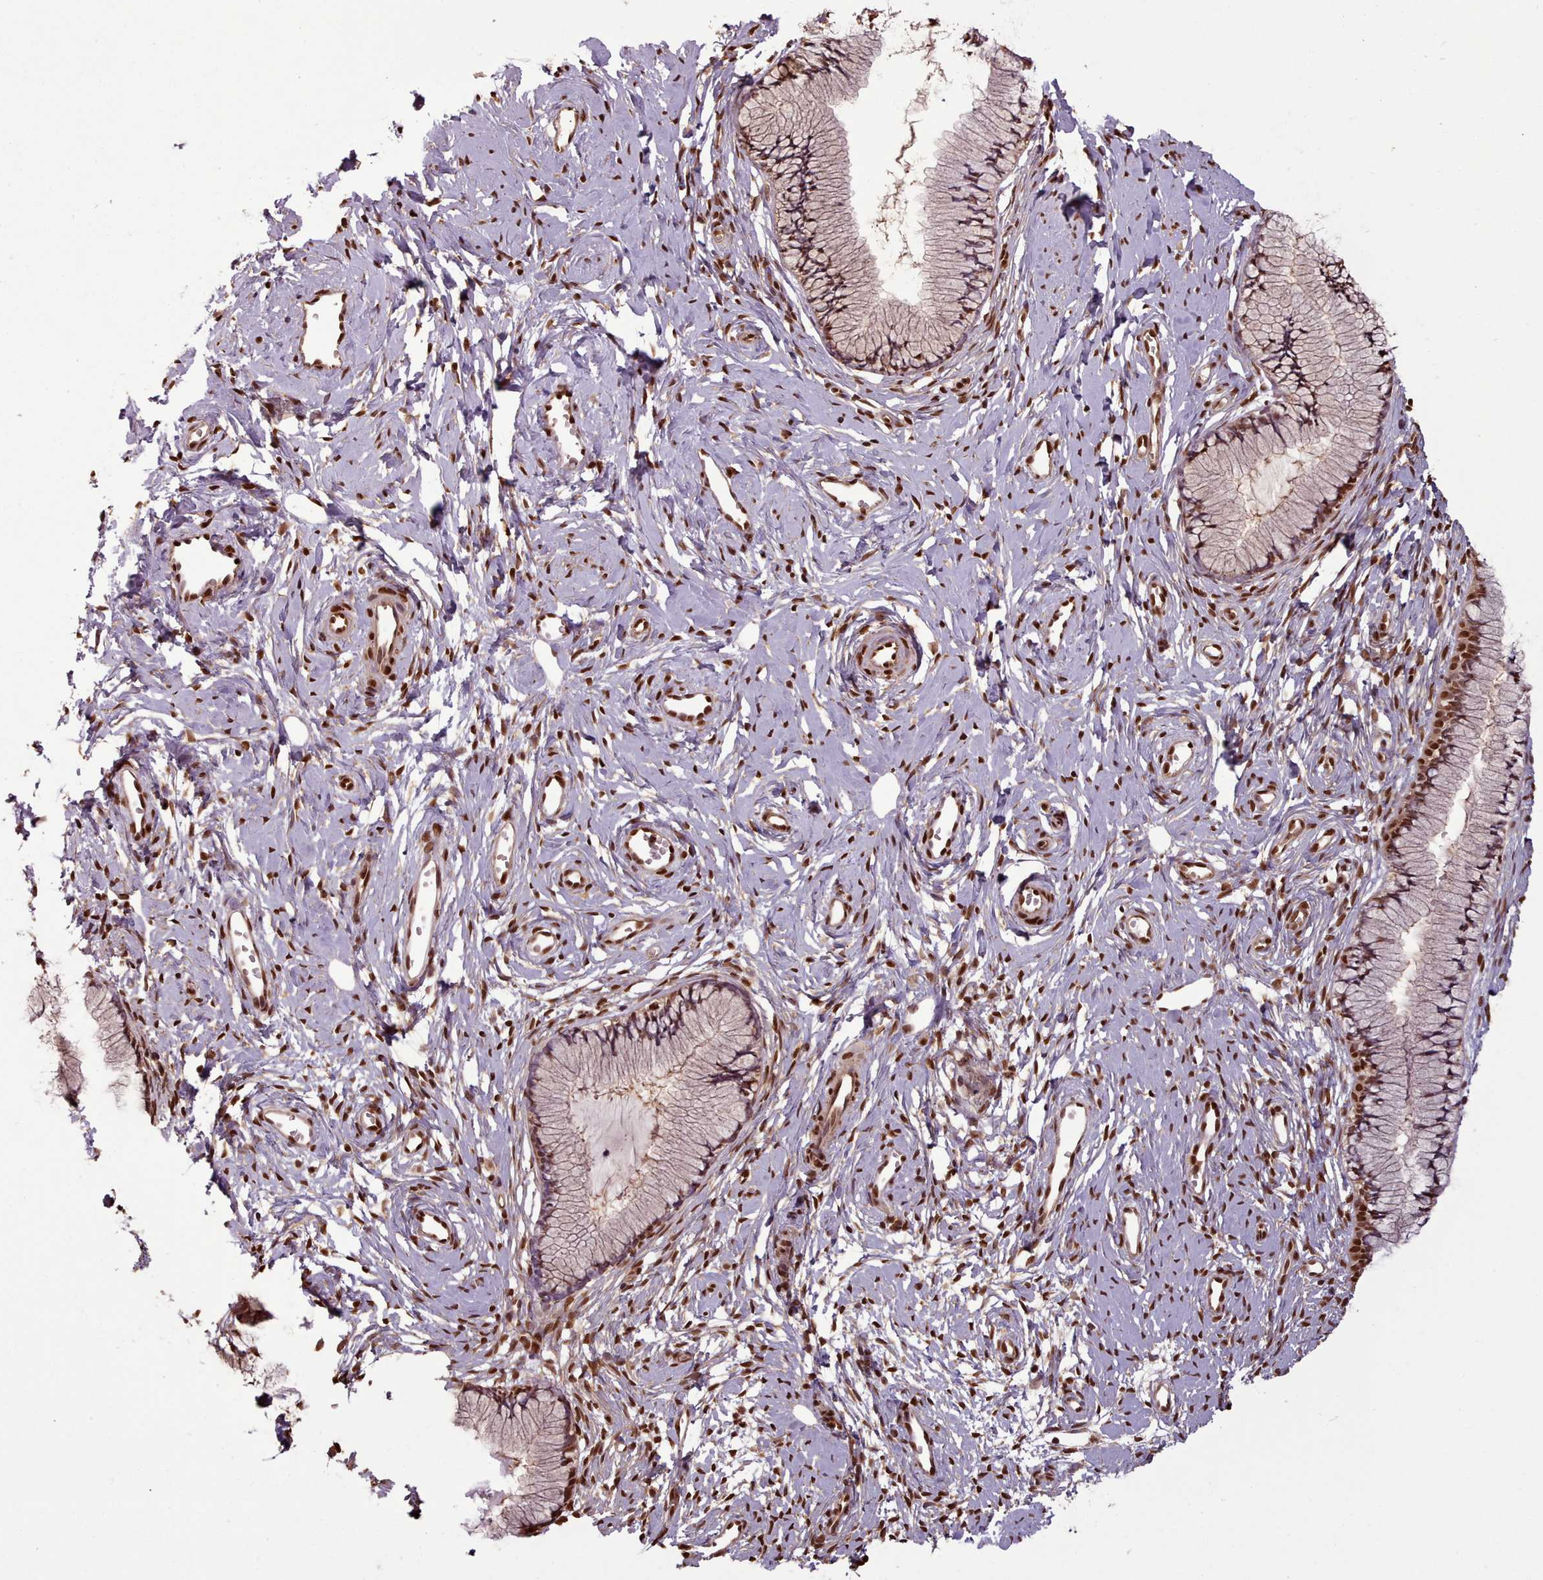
{"staining": {"intensity": "strong", "quantity": ">75%", "location": "nuclear"}, "tissue": "cervix", "cell_type": "Glandular cells", "image_type": "normal", "snomed": [{"axis": "morphology", "description": "Normal tissue, NOS"}, {"axis": "topography", "description": "Cervix"}], "caption": "Strong nuclear staining for a protein is seen in approximately >75% of glandular cells of unremarkable cervix using immunohistochemistry.", "gene": "RPS27A", "patient": {"sex": "female", "age": 40}}